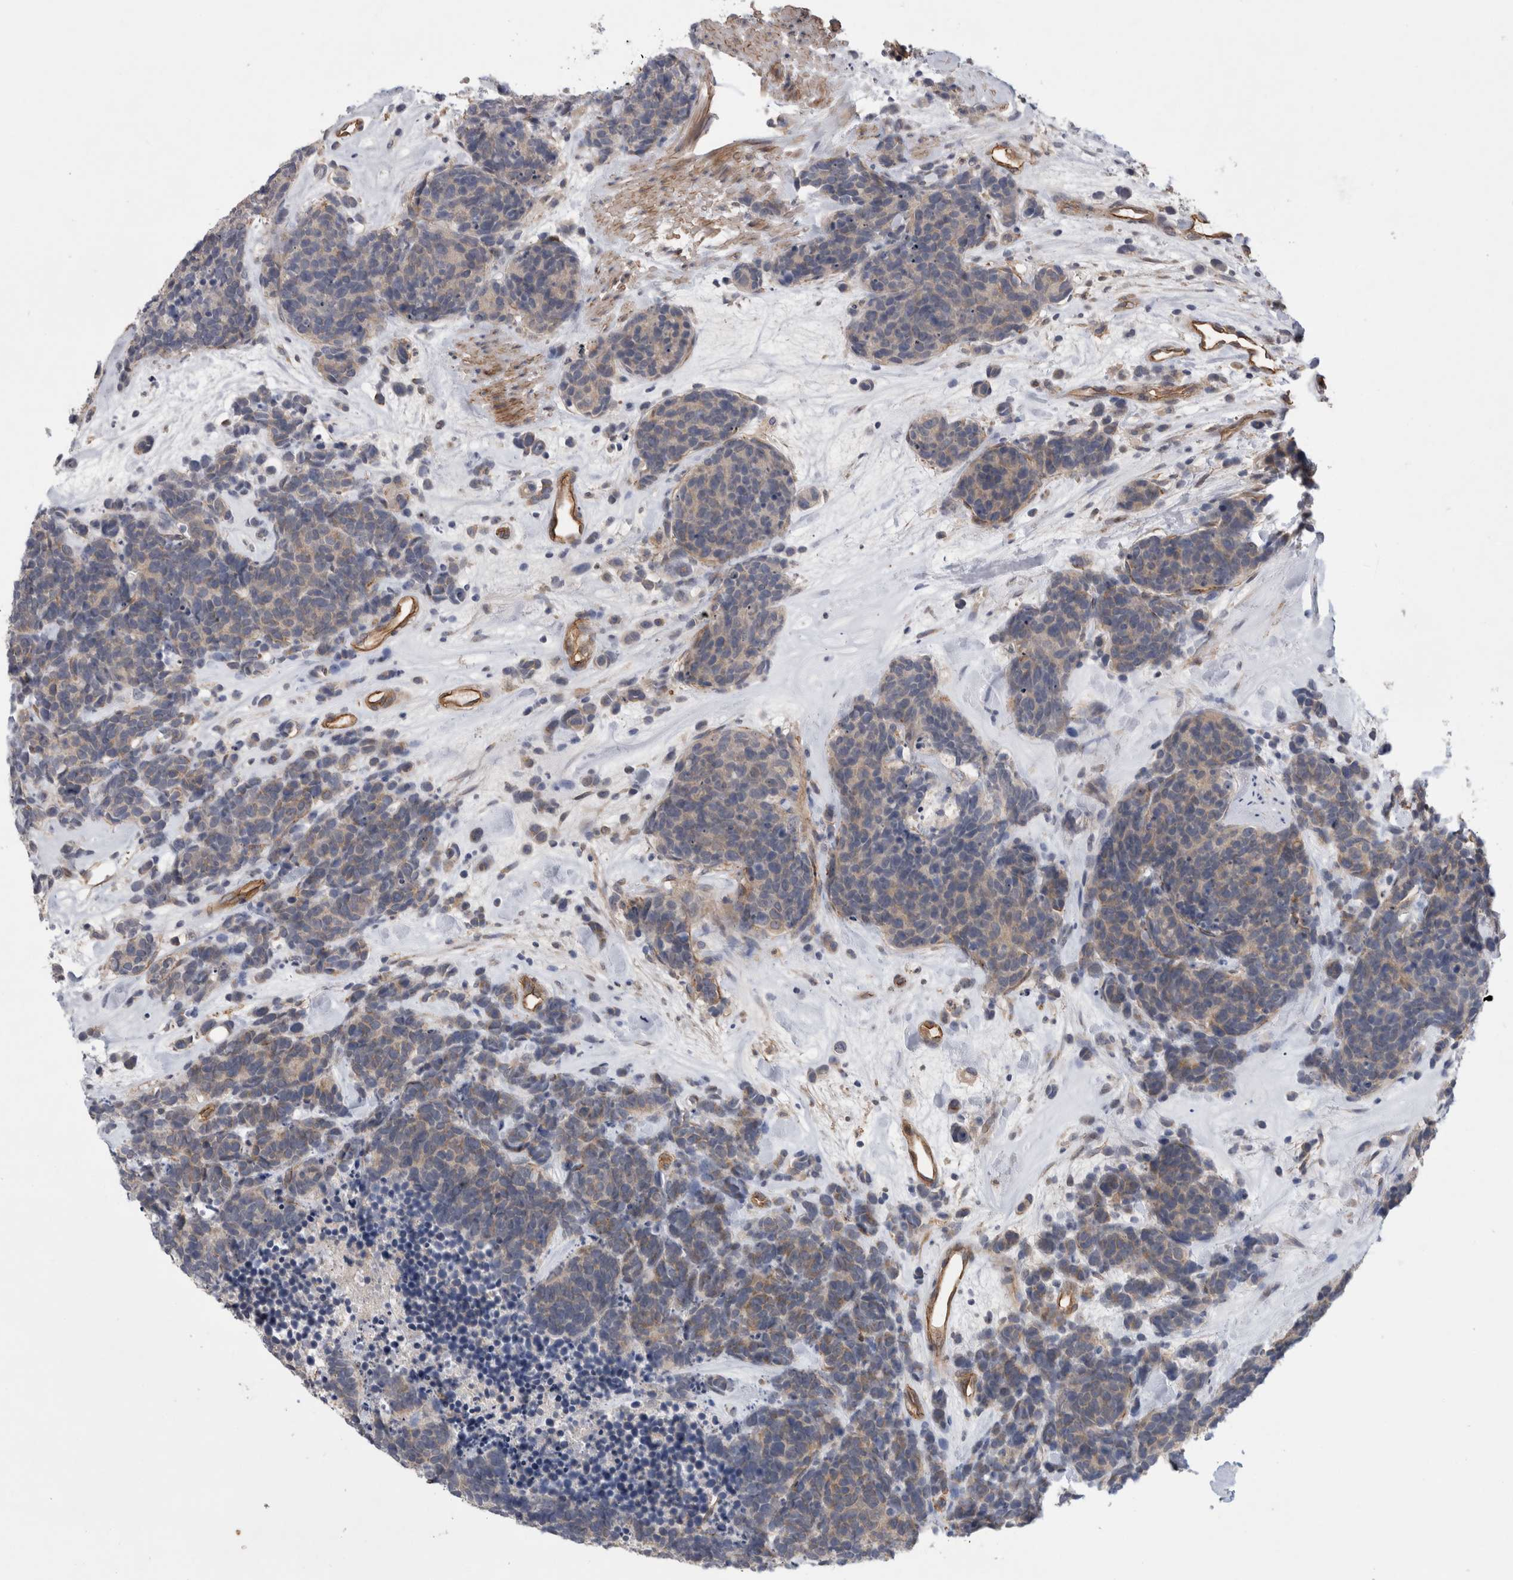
{"staining": {"intensity": "weak", "quantity": ">75%", "location": "cytoplasmic/membranous"}, "tissue": "carcinoid", "cell_type": "Tumor cells", "image_type": "cancer", "snomed": [{"axis": "morphology", "description": "Carcinoma, NOS"}, {"axis": "morphology", "description": "Carcinoid, malignant, NOS"}, {"axis": "topography", "description": "Urinary bladder"}], "caption": "DAB (3,3'-diaminobenzidine) immunohistochemical staining of human carcinoid (malignant) demonstrates weak cytoplasmic/membranous protein positivity in approximately >75% of tumor cells.", "gene": "ANKFY1", "patient": {"sex": "male", "age": 57}}